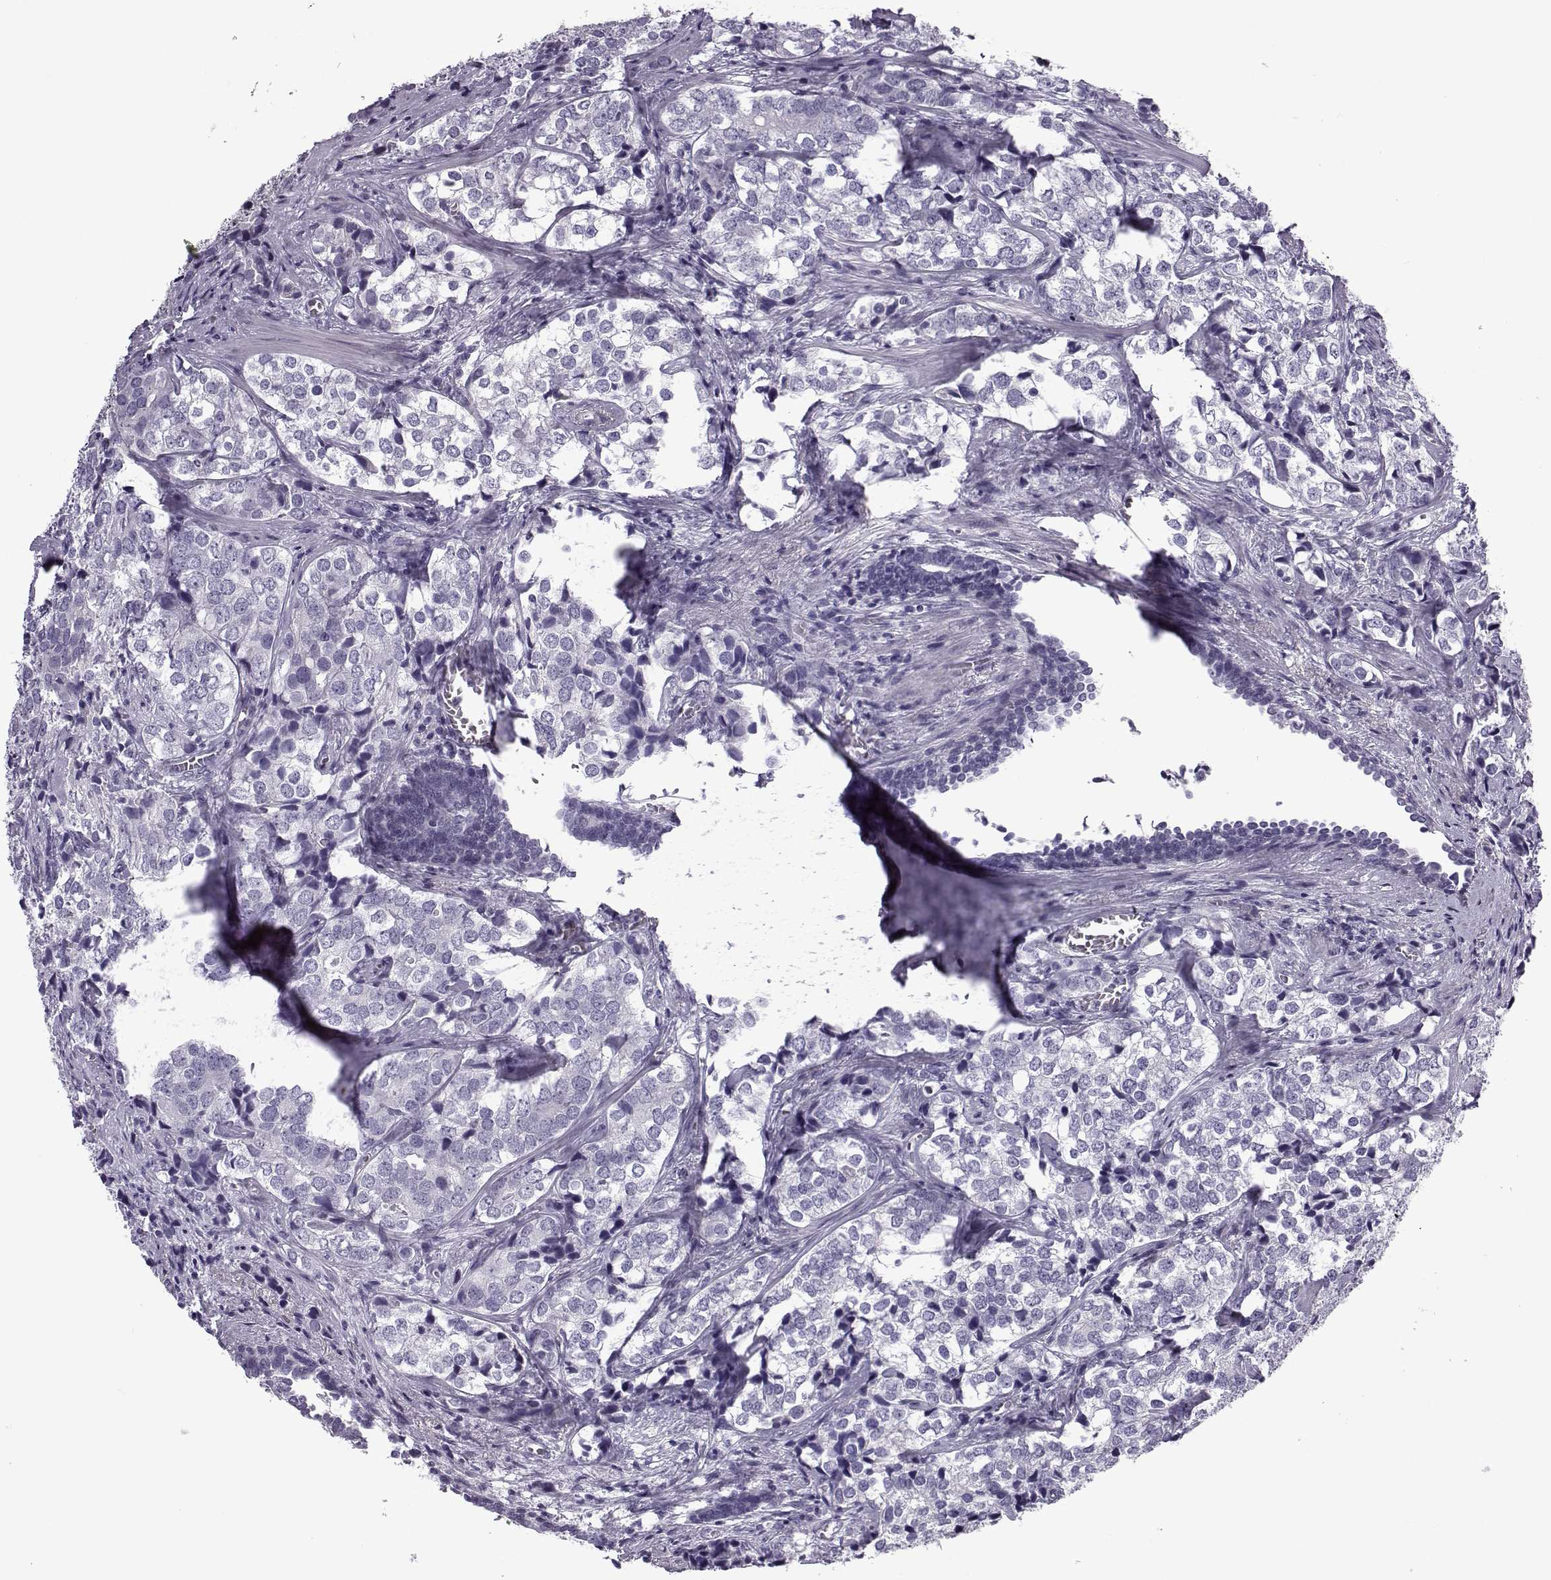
{"staining": {"intensity": "negative", "quantity": "none", "location": "none"}, "tissue": "prostate cancer", "cell_type": "Tumor cells", "image_type": "cancer", "snomed": [{"axis": "morphology", "description": "Adenocarcinoma, NOS"}, {"axis": "topography", "description": "Prostate and seminal vesicle, NOS"}], "caption": "Tumor cells are negative for brown protein staining in prostate cancer.", "gene": "OIP5", "patient": {"sex": "male", "age": 63}}